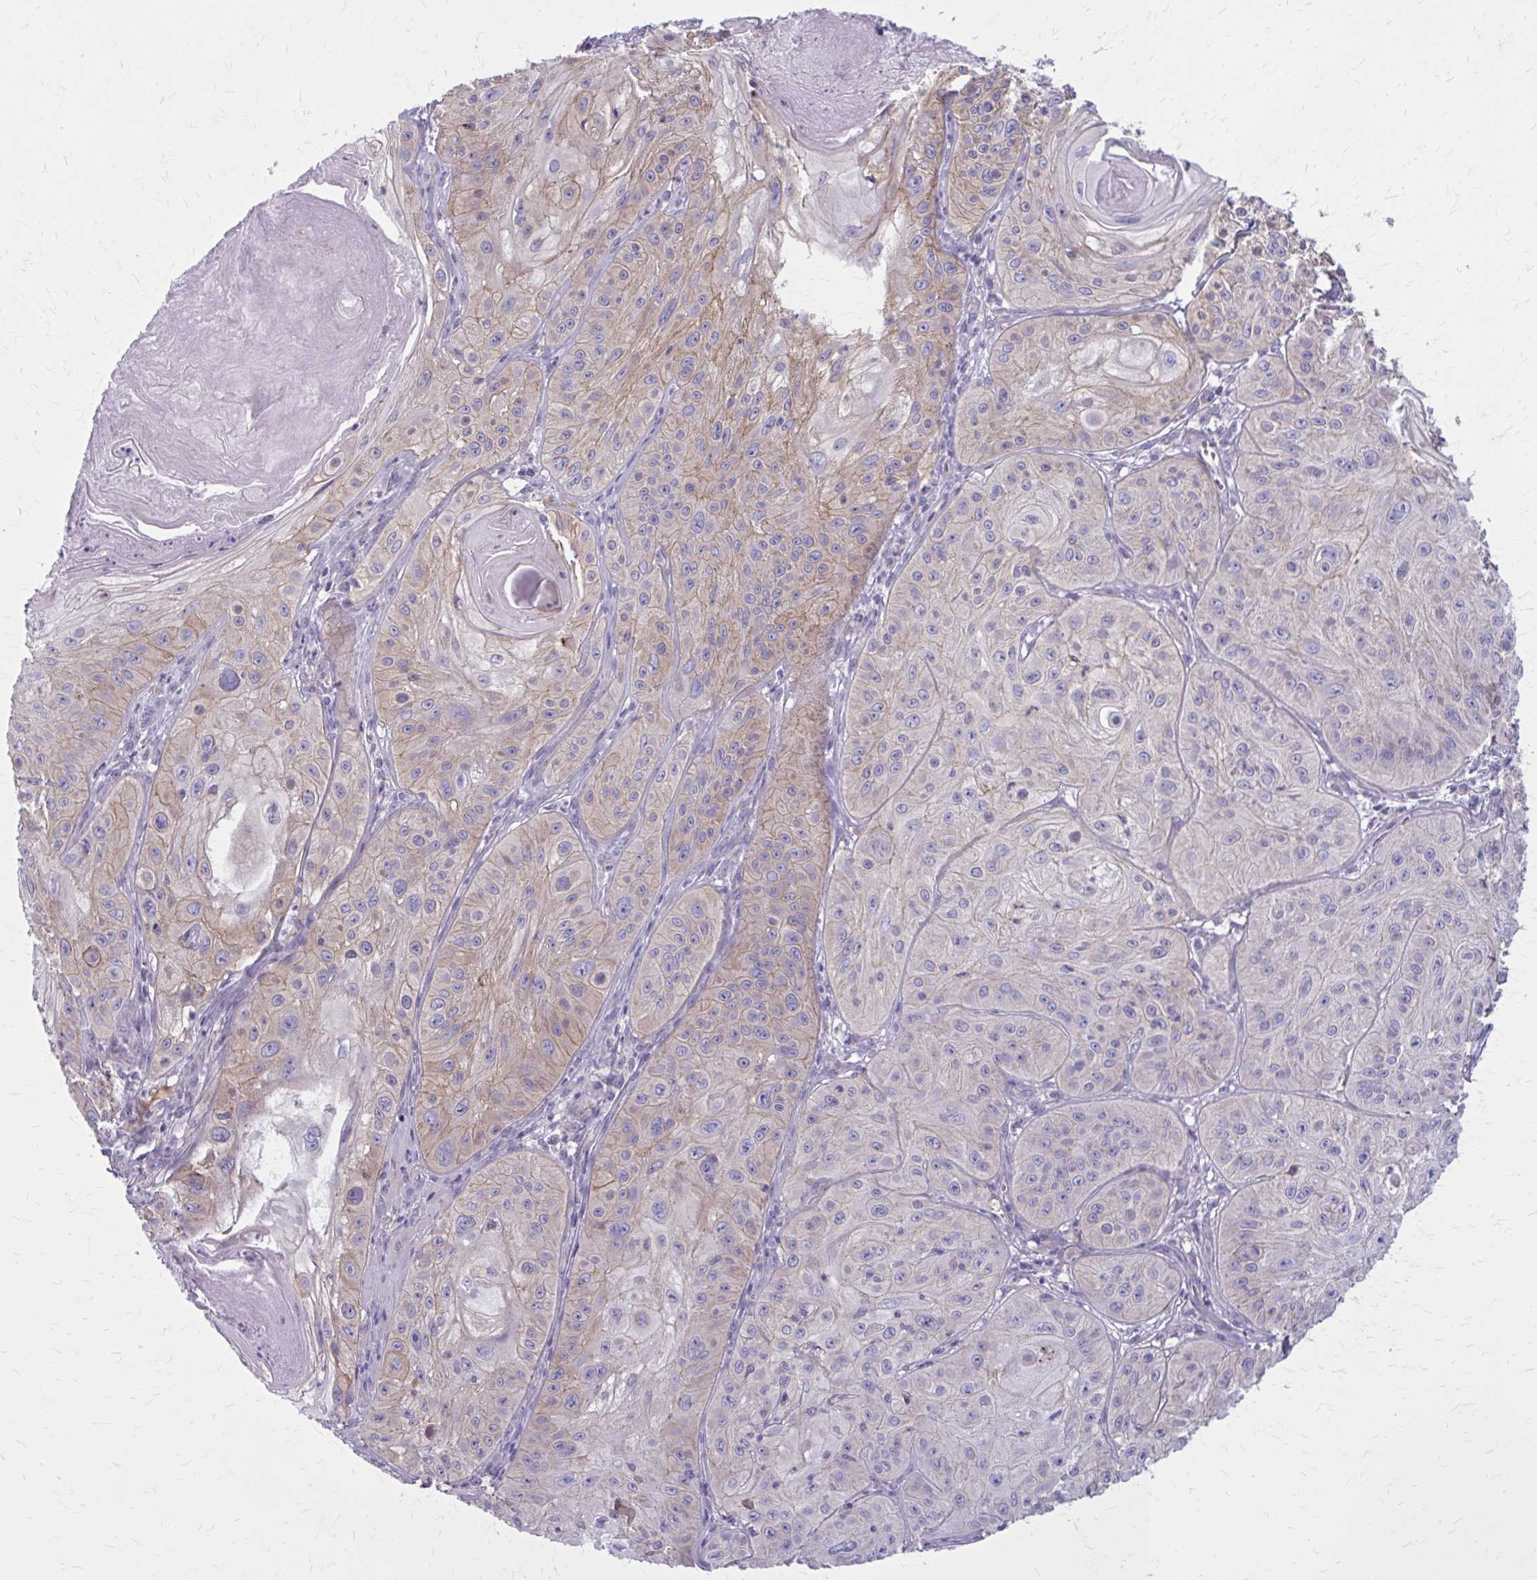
{"staining": {"intensity": "weak", "quantity": "<25%", "location": "cytoplasmic/membranous"}, "tissue": "skin cancer", "cell_type": "Tumor cells", "image_type": "cancer", "snomed": [{"axis": "morphology", "description": "Squamous cell carcinoma, NOS"}, {"axis": "topography", "description": "Skin"}], "caption": "Tumor cells are negative for protein expression in human squamous cell carcinoma (skin). (DAB (3,3'-diaminobenzidine) IHC, high magnification).", "gene": "ZDHHC7", "patient": {"sex": "male", "age": 85}}